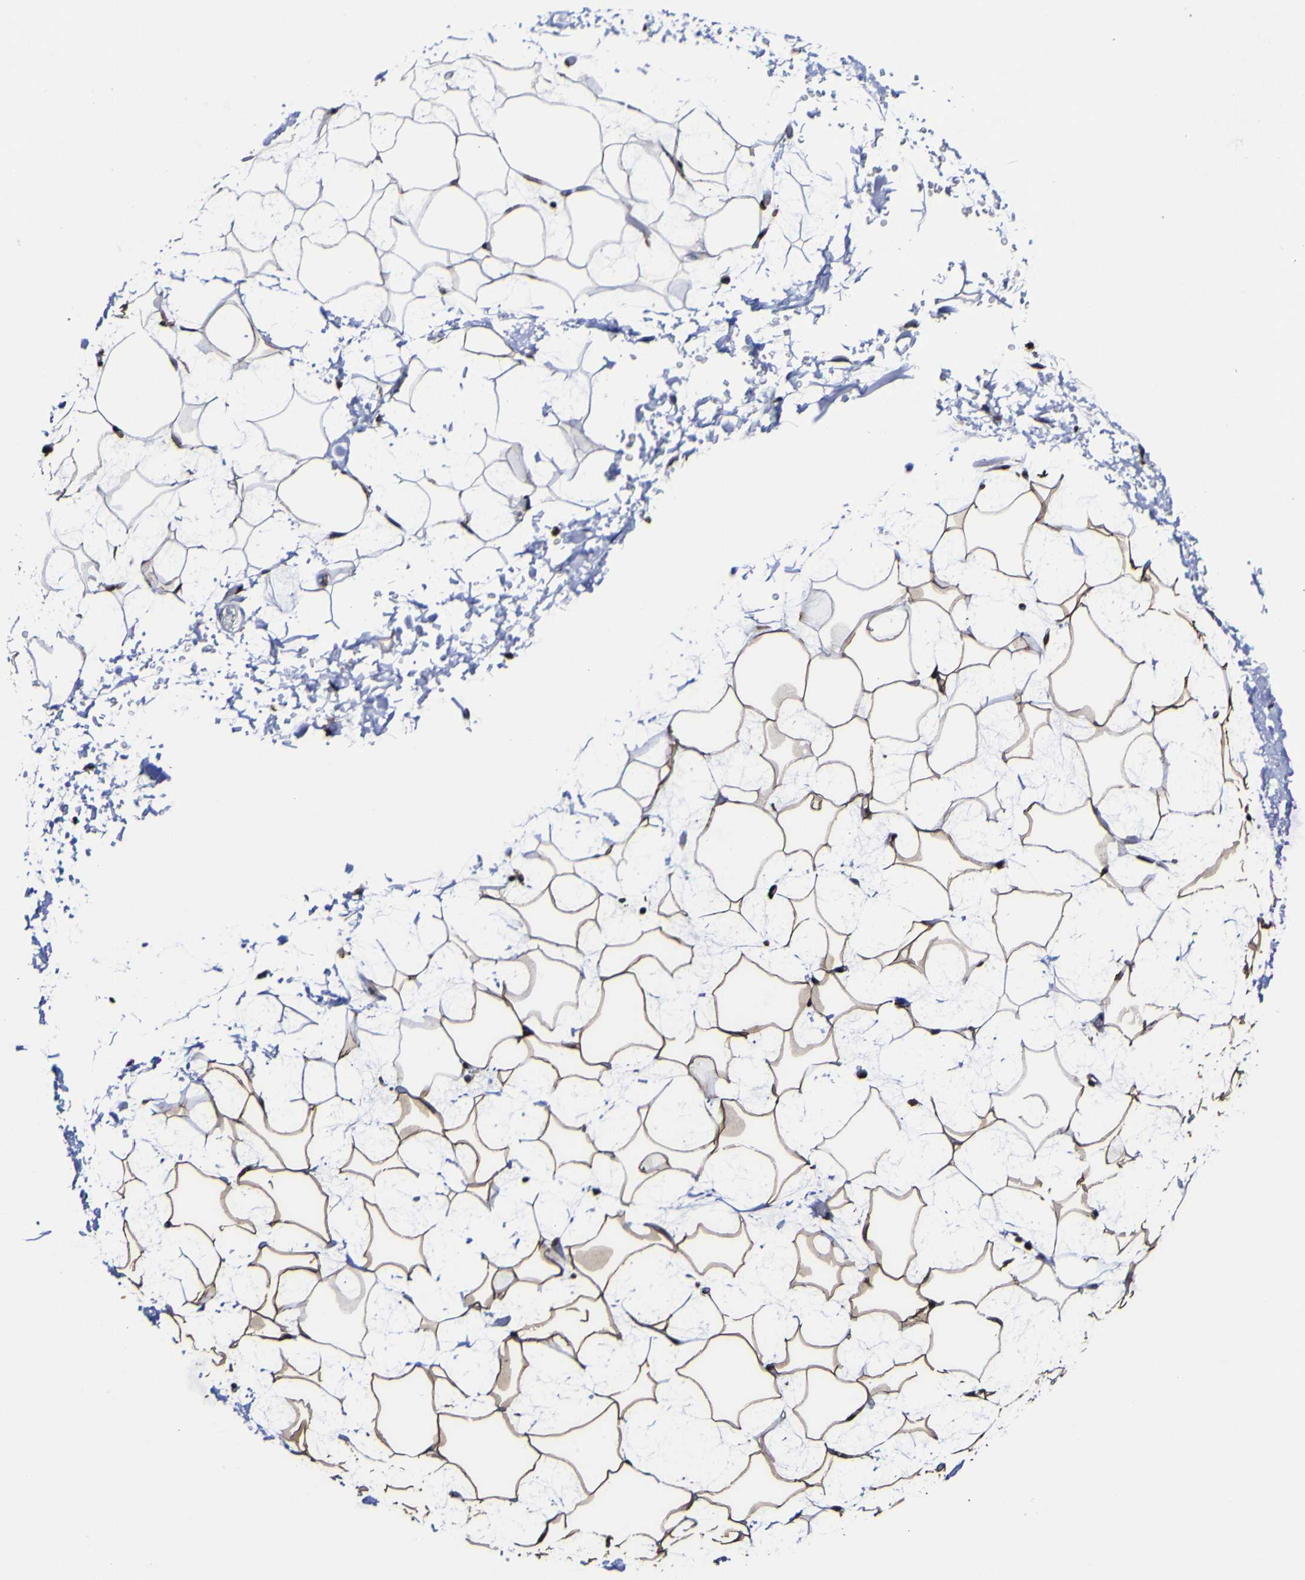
{"staining": {"intensity": "strong", "quantity": ">75%", "location": "nuclear"}, "tissue": "adipose tissue", "cell_type": "Adipocytes", "image_type": "normal", "snomed": [{"axis": "morphology", "description": "Normal tissue, NOS"}, {"axis": "topography", "description": "Soft tissue"}], "caption": "An immunohistochemistry (IHC) photomicrograph of unremarkable tissue is shown. Protein staining in brown shows strong nuclear positivity in adipose tissue within adipocytes. The protein is stained brown, and the nuclei are stained in blue (DAB IHC with brightfield microscopy, high magnification).", "gene": "PIAS1", "patient": {"sex": "male", "age": 72}}